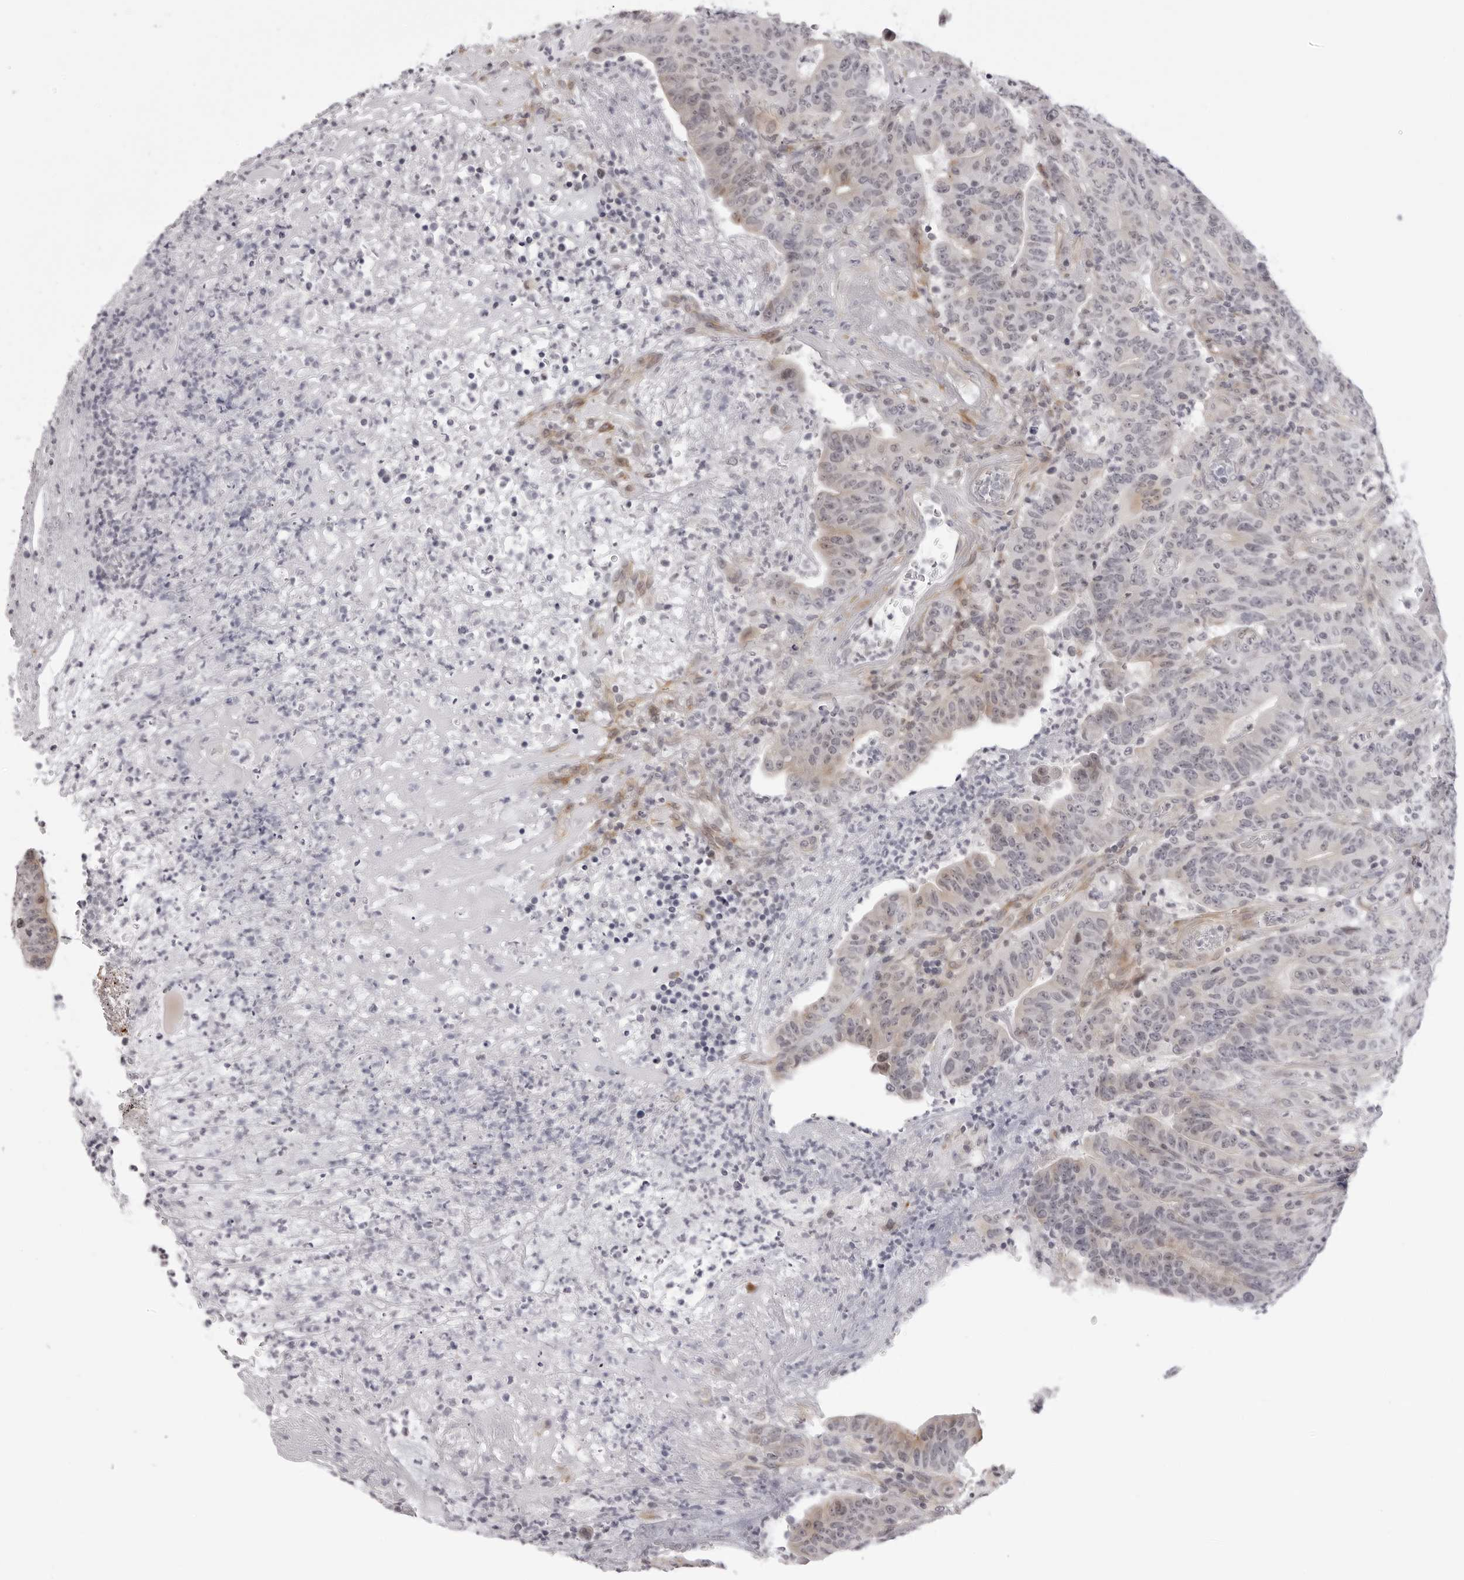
{"staining": {"intensity": "weak", "quantity": "<25%", "location": "cytoplasmic/membranous"}, "tissue": "colorectal cancer", "cell_type": "Tumor cells", "image_type": "cancer", "snomed": [{"axis": "morphology", "description": "Normal tissue, NOS"}, {"axis": "morphology", "description": "Adenocarcinoma, NOS"}, {"axis": "topography", "description": "Colon"}], "caption": "A micrograph of human colorectal cancer (adenocarcinoma) is negative for staining in tumor cells.", "gene": "SUGCT", "patient": {"sex": "female", "age": 75}}